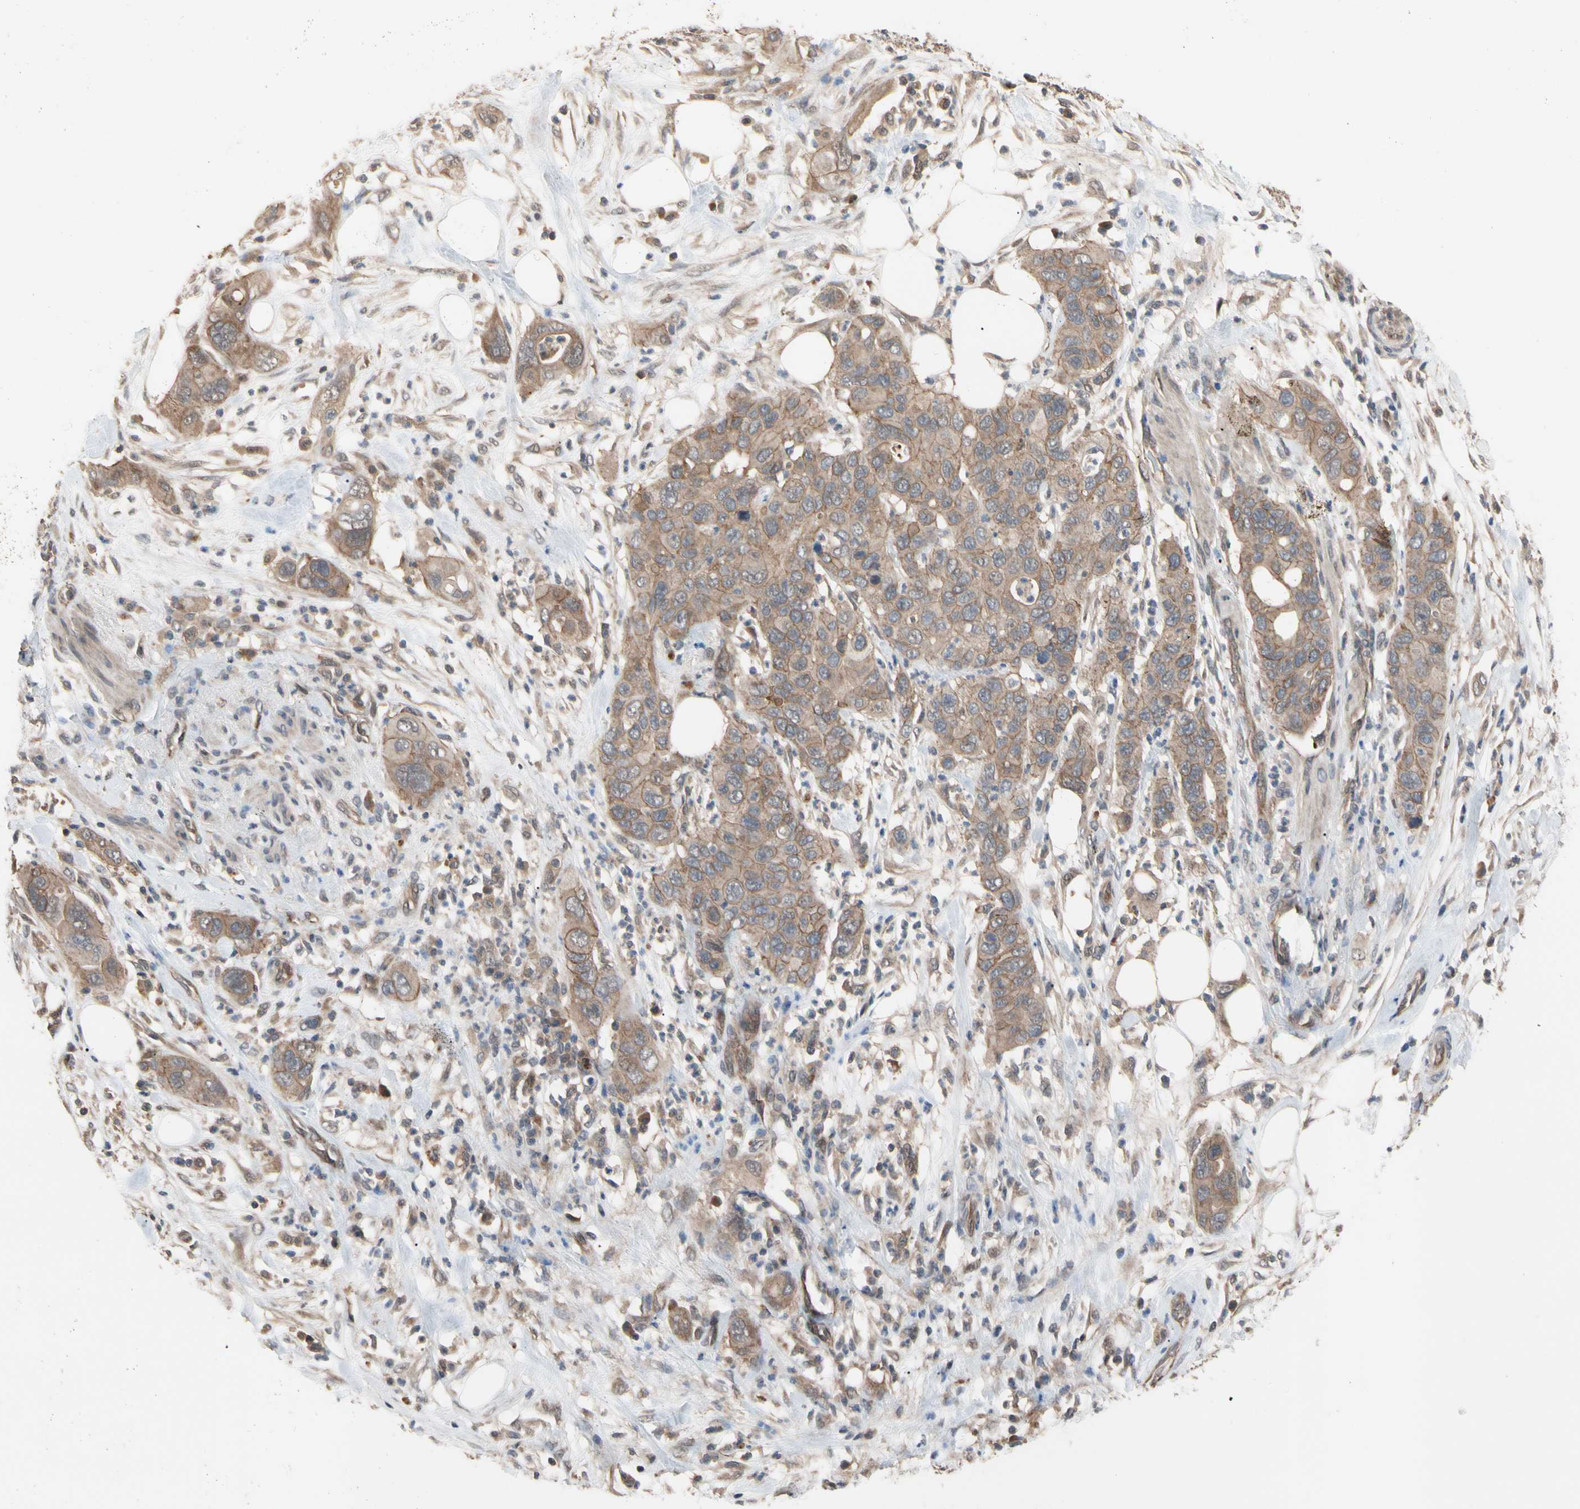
{"staining": {"intensity": "moderate", "quantity": ">75%", "location": "cytoplasmic/membranous"}, "tissue": "pancreatic cancer", "cell_type": "Tumor cells", "image_type": "cancer", "snomed": [{"axis": "morphology", "description": "Adenocarcinoma, NOS"}, {"axis": "topography", "description": "Pancreas"}], "caption": "Protein positivity by IHC exhibits moderate cytoplasmic/membranous expression in about >75% of tumor cells in pancreatic cancer.", "gene": "DPP8", "patient": {"sex": "female", "age": 71}}